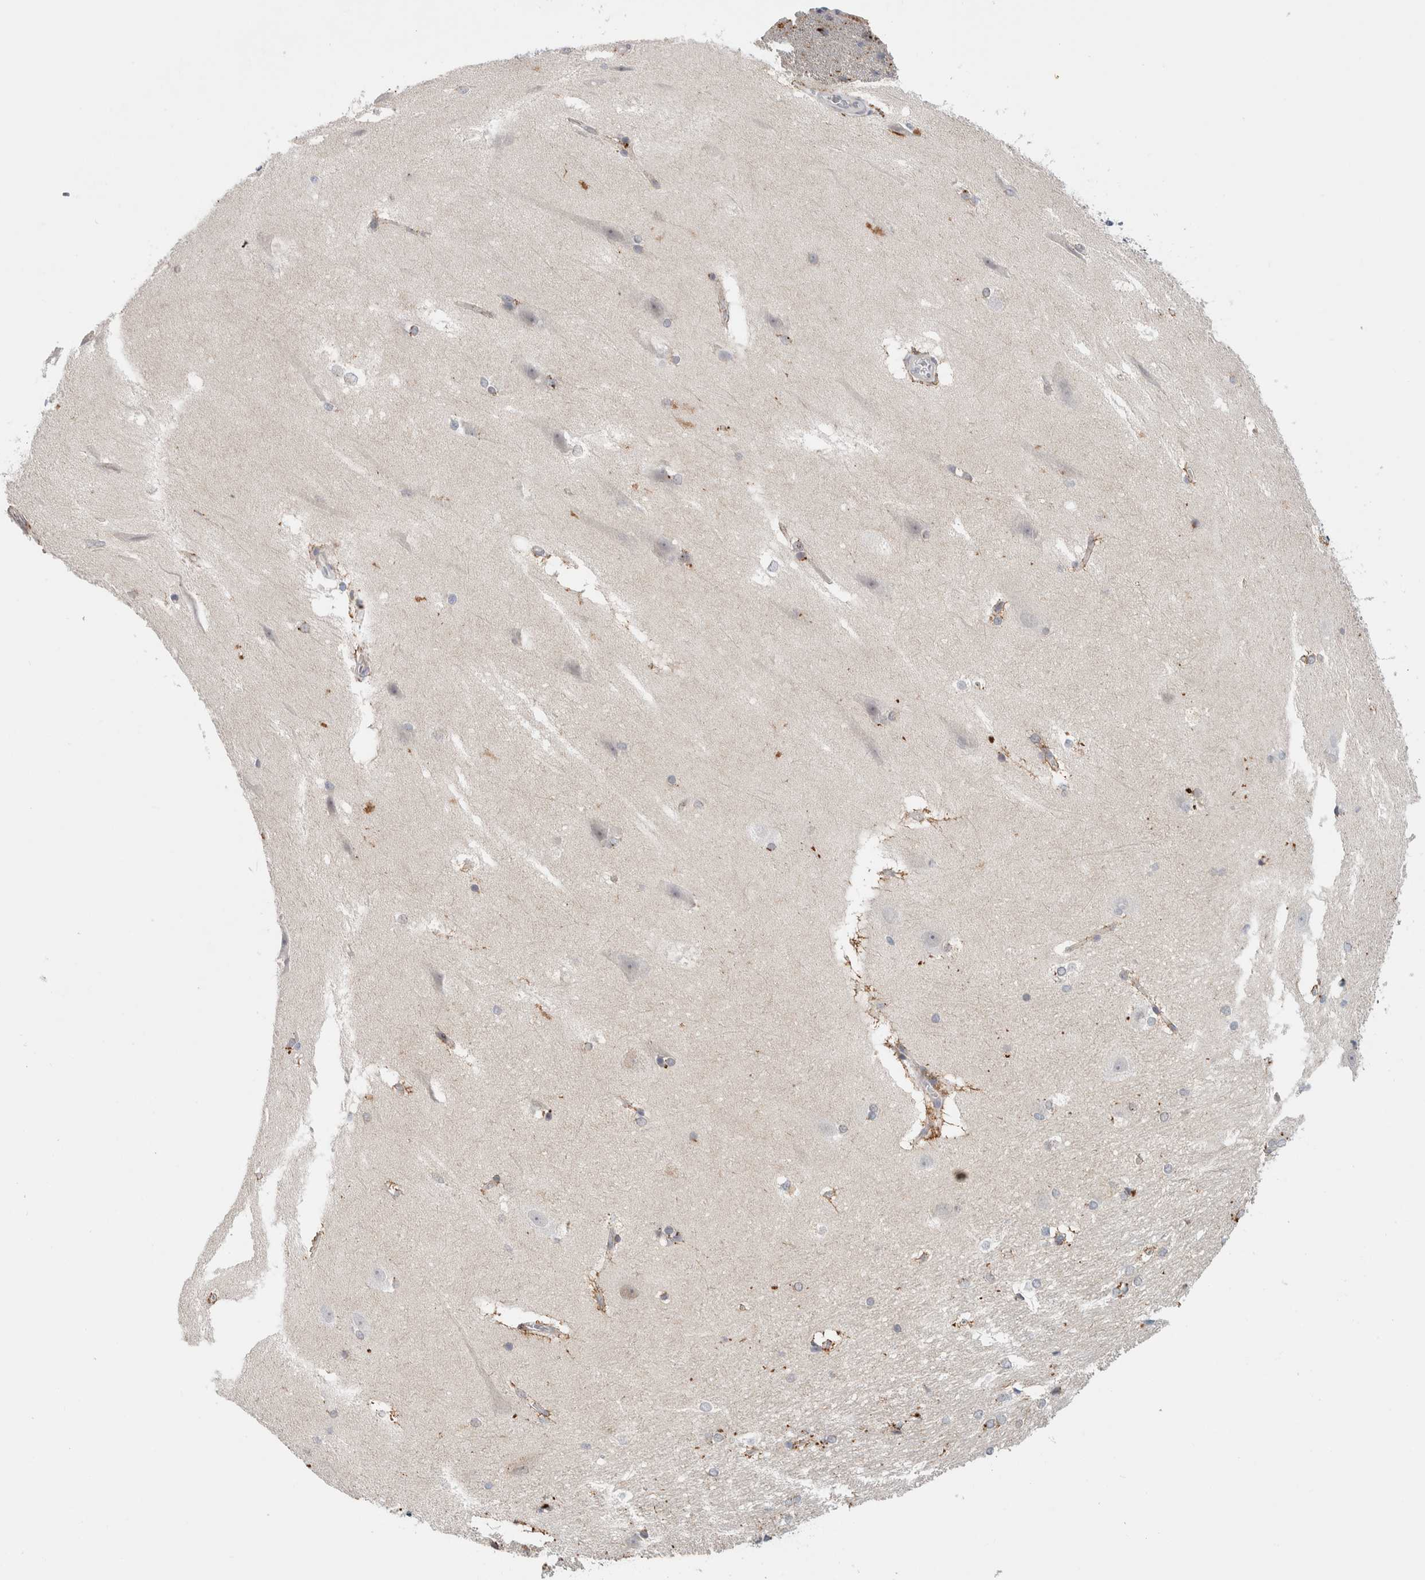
{"staining": {"intensity": "negative", "quantity": "none", "location": "none"}, "tissue": "hippocampus", "cell_type": "Glial cells", "image_type": "normal", "snomed": [{"axis": "morphology", "description": "Normal tissue, NOS"}, {"axis": "topography", "description": "Hippocampus"}], "caption": "IHC of normal hippocampus displays no expression in glial cells.", "gene": "NCR3LG1", "patient": {"sex": "female", "age": 19}}